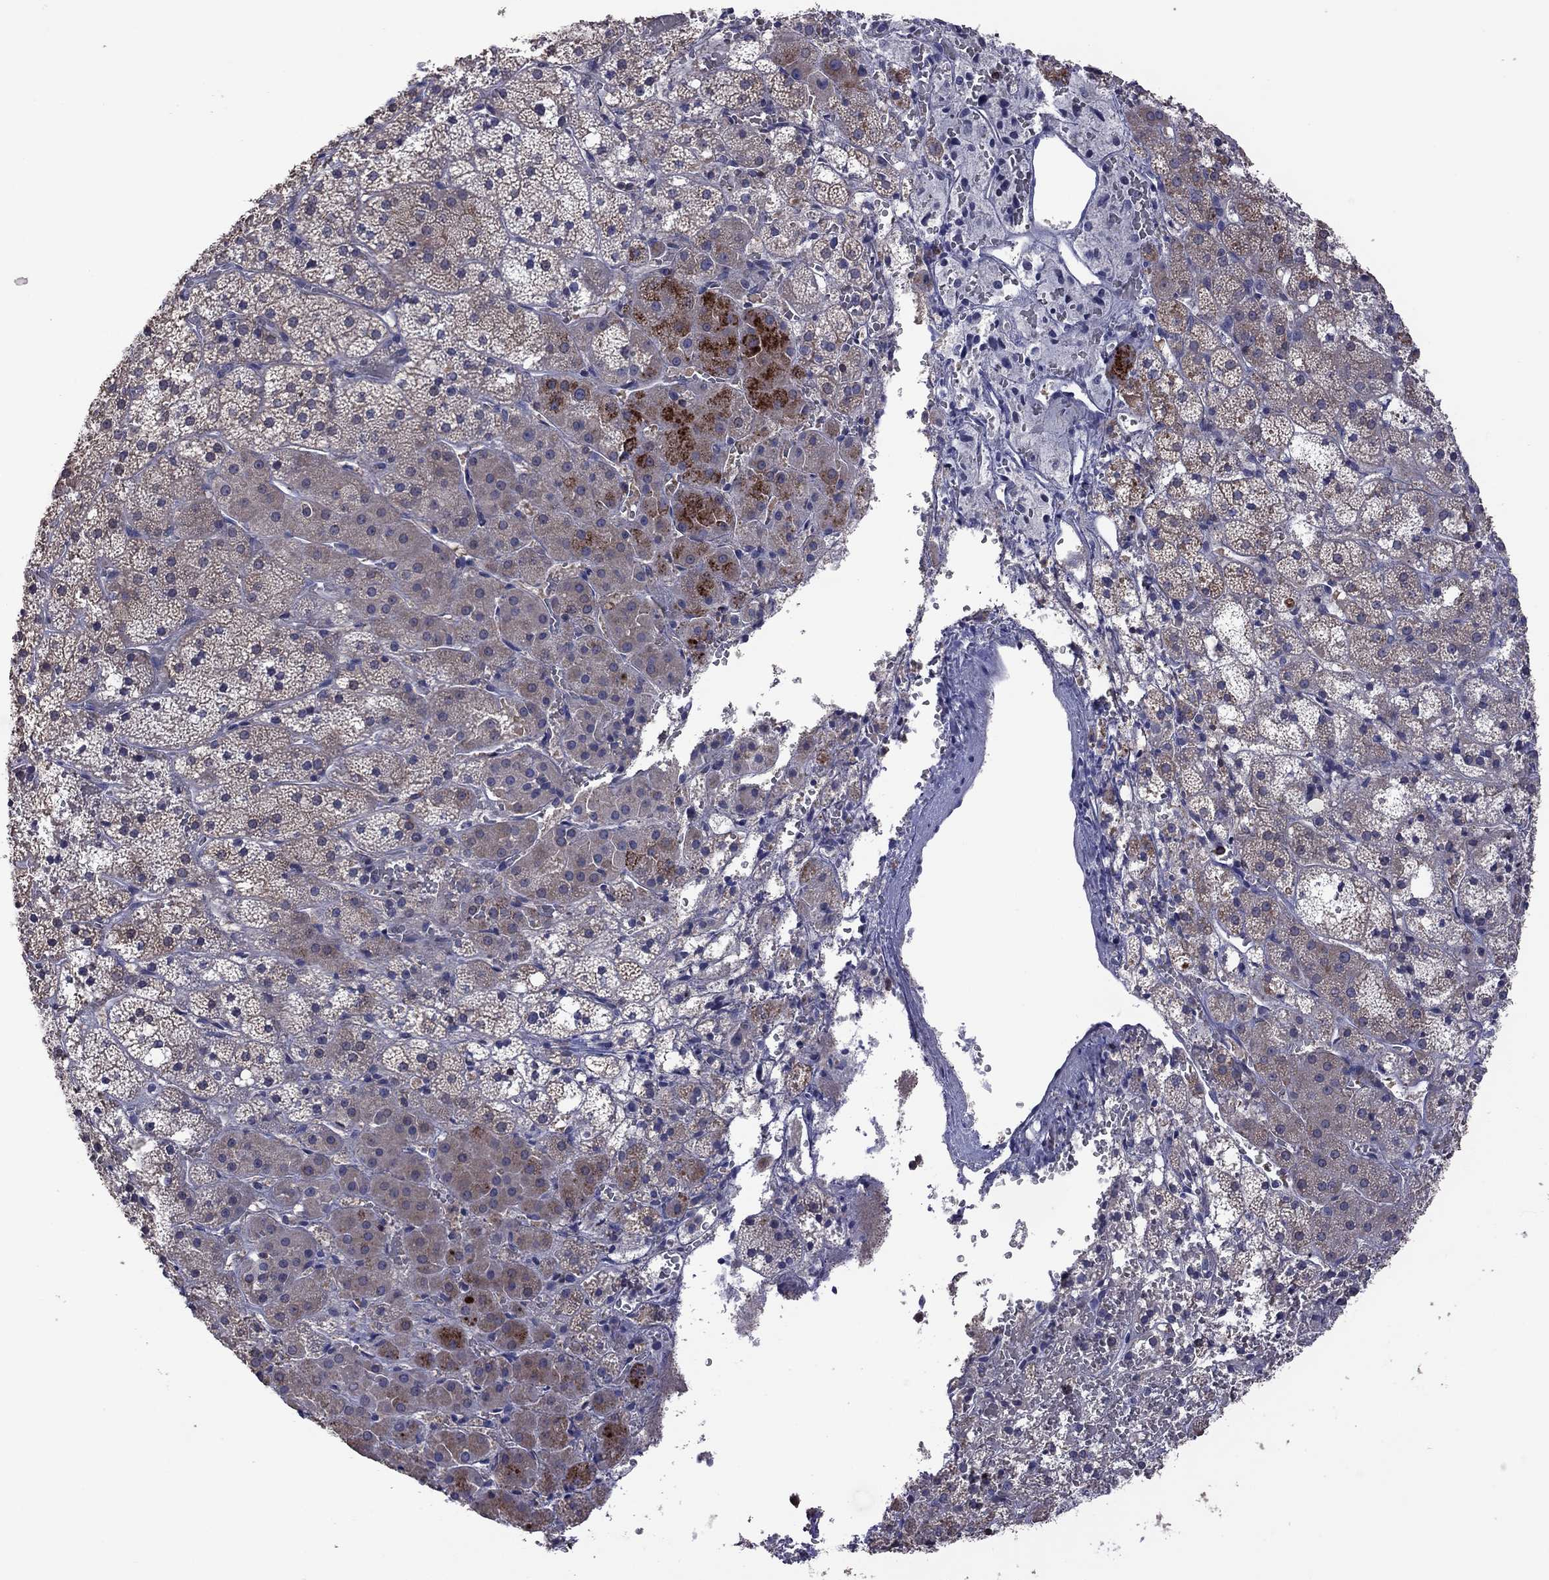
{"staining": {"intensity": "strong", "quantity": "<25%", "location": "cytoplasmic/membranous"}, "tissue": "adrenal gland", "cell_type": "Glandular cells", "image_type": "normal", "snomed": [{"axis": "morphology", "description": "Normal tissue, NOS"}, {"axis": "topography", "description": "Adrenal gland"}], "caption": "Immunohistochemistry of benign human adrenal gland demonstrates medium levels of strong cytoplasmic/membranous staining in approximately <25% of glandular cells. (Brightfield microscopy of DAB IHC at high magnification).", "gene": "ENSG00000288520", "patient": {"sex": "male", "age": 53}}